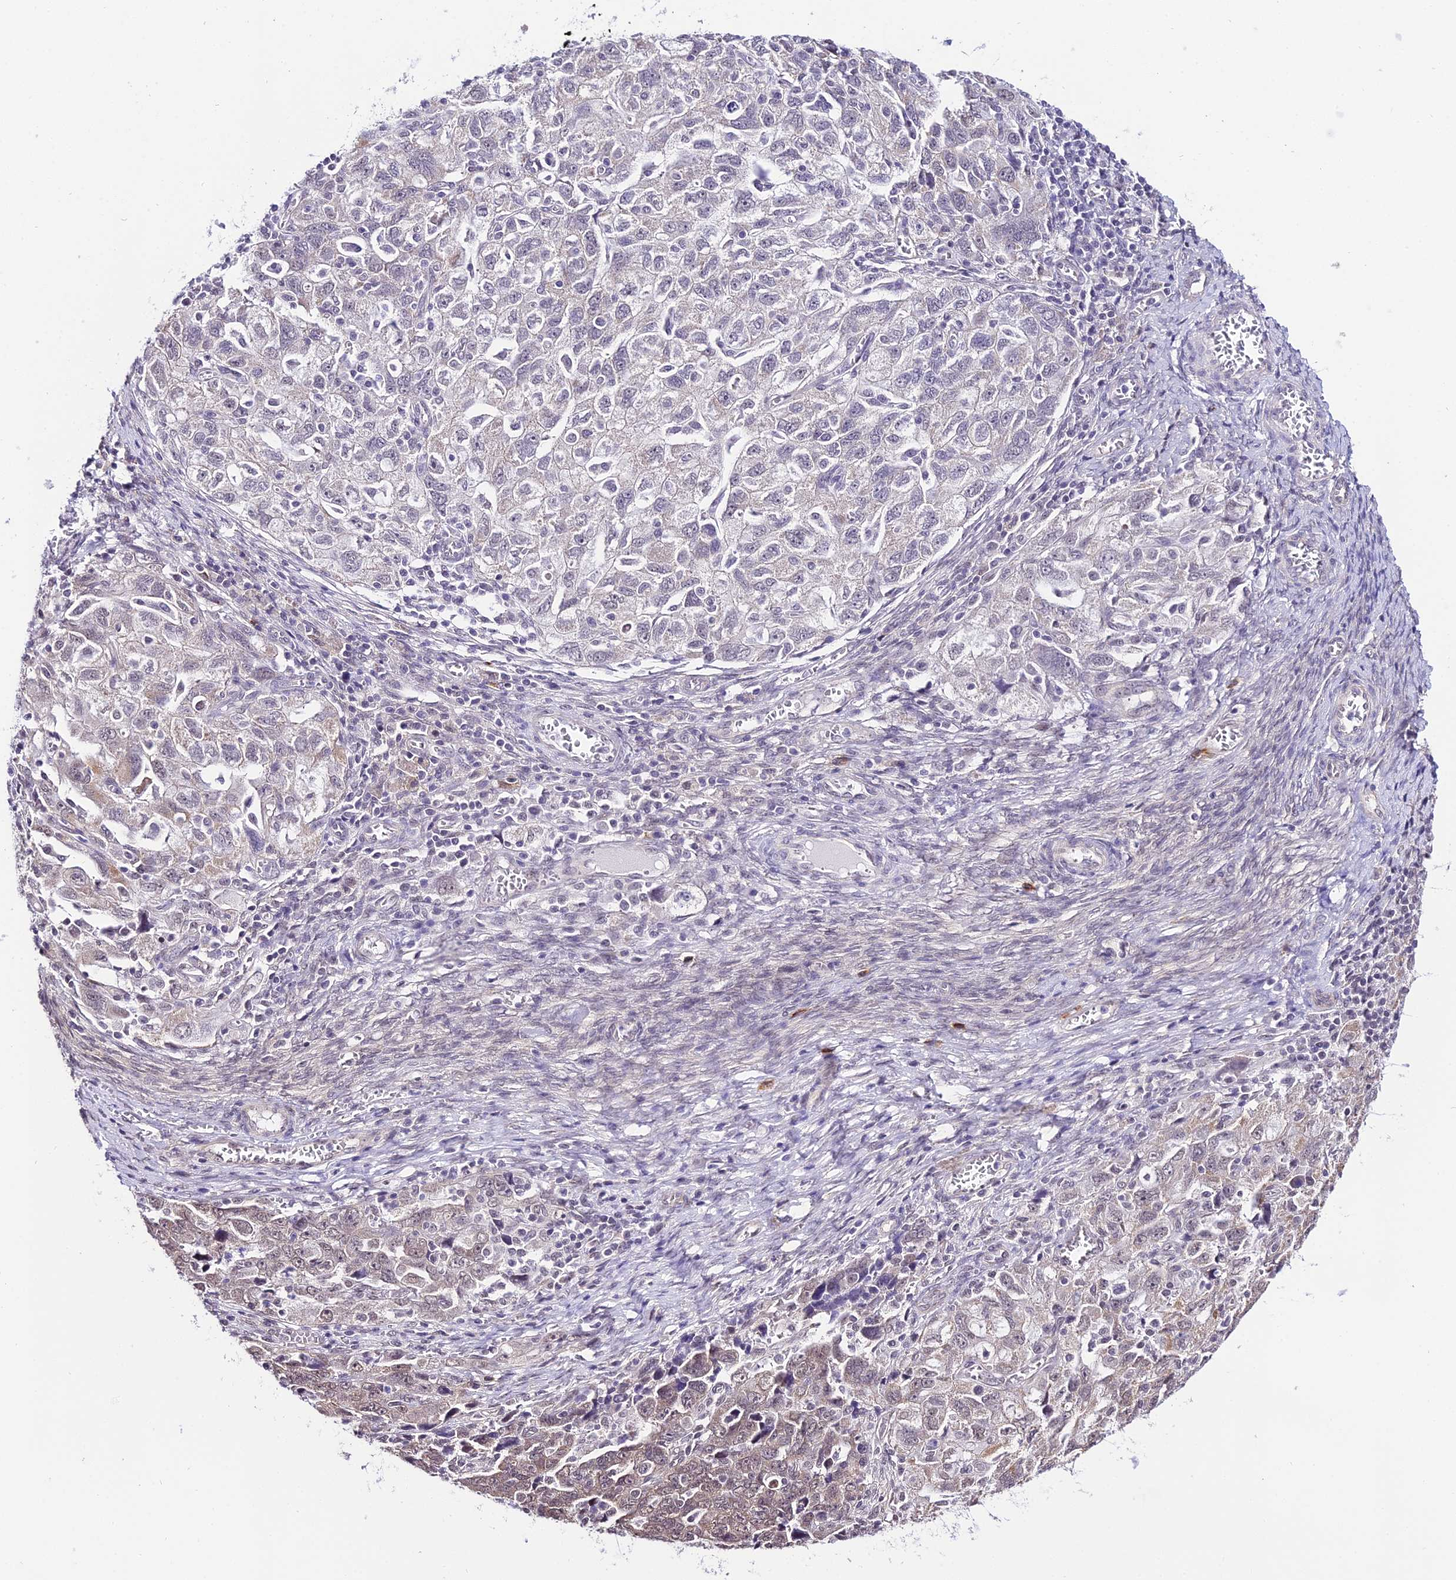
{"staining": {"intensity": "weak", "quantity": "<25%", "location": "cytoplasmic/membranous"}, "tissue": "ovarian cancer", "cell_type": "Tumor cells", "image_type": "cancer", "snomed": [{"axis": "morphology", "description": "Carcinoma, NOS"}, {"axis": "morphology", "description": "Cystadenocarcinoma, serous, NOS"}, {"axis": "topography", "description": "Ovary"}], "caption": "Tumor cells show no significant positivity in ovarian cancer (carcinoma).", "gene": "POLR2I", "patient": {"sex": "female", "age": 69}}